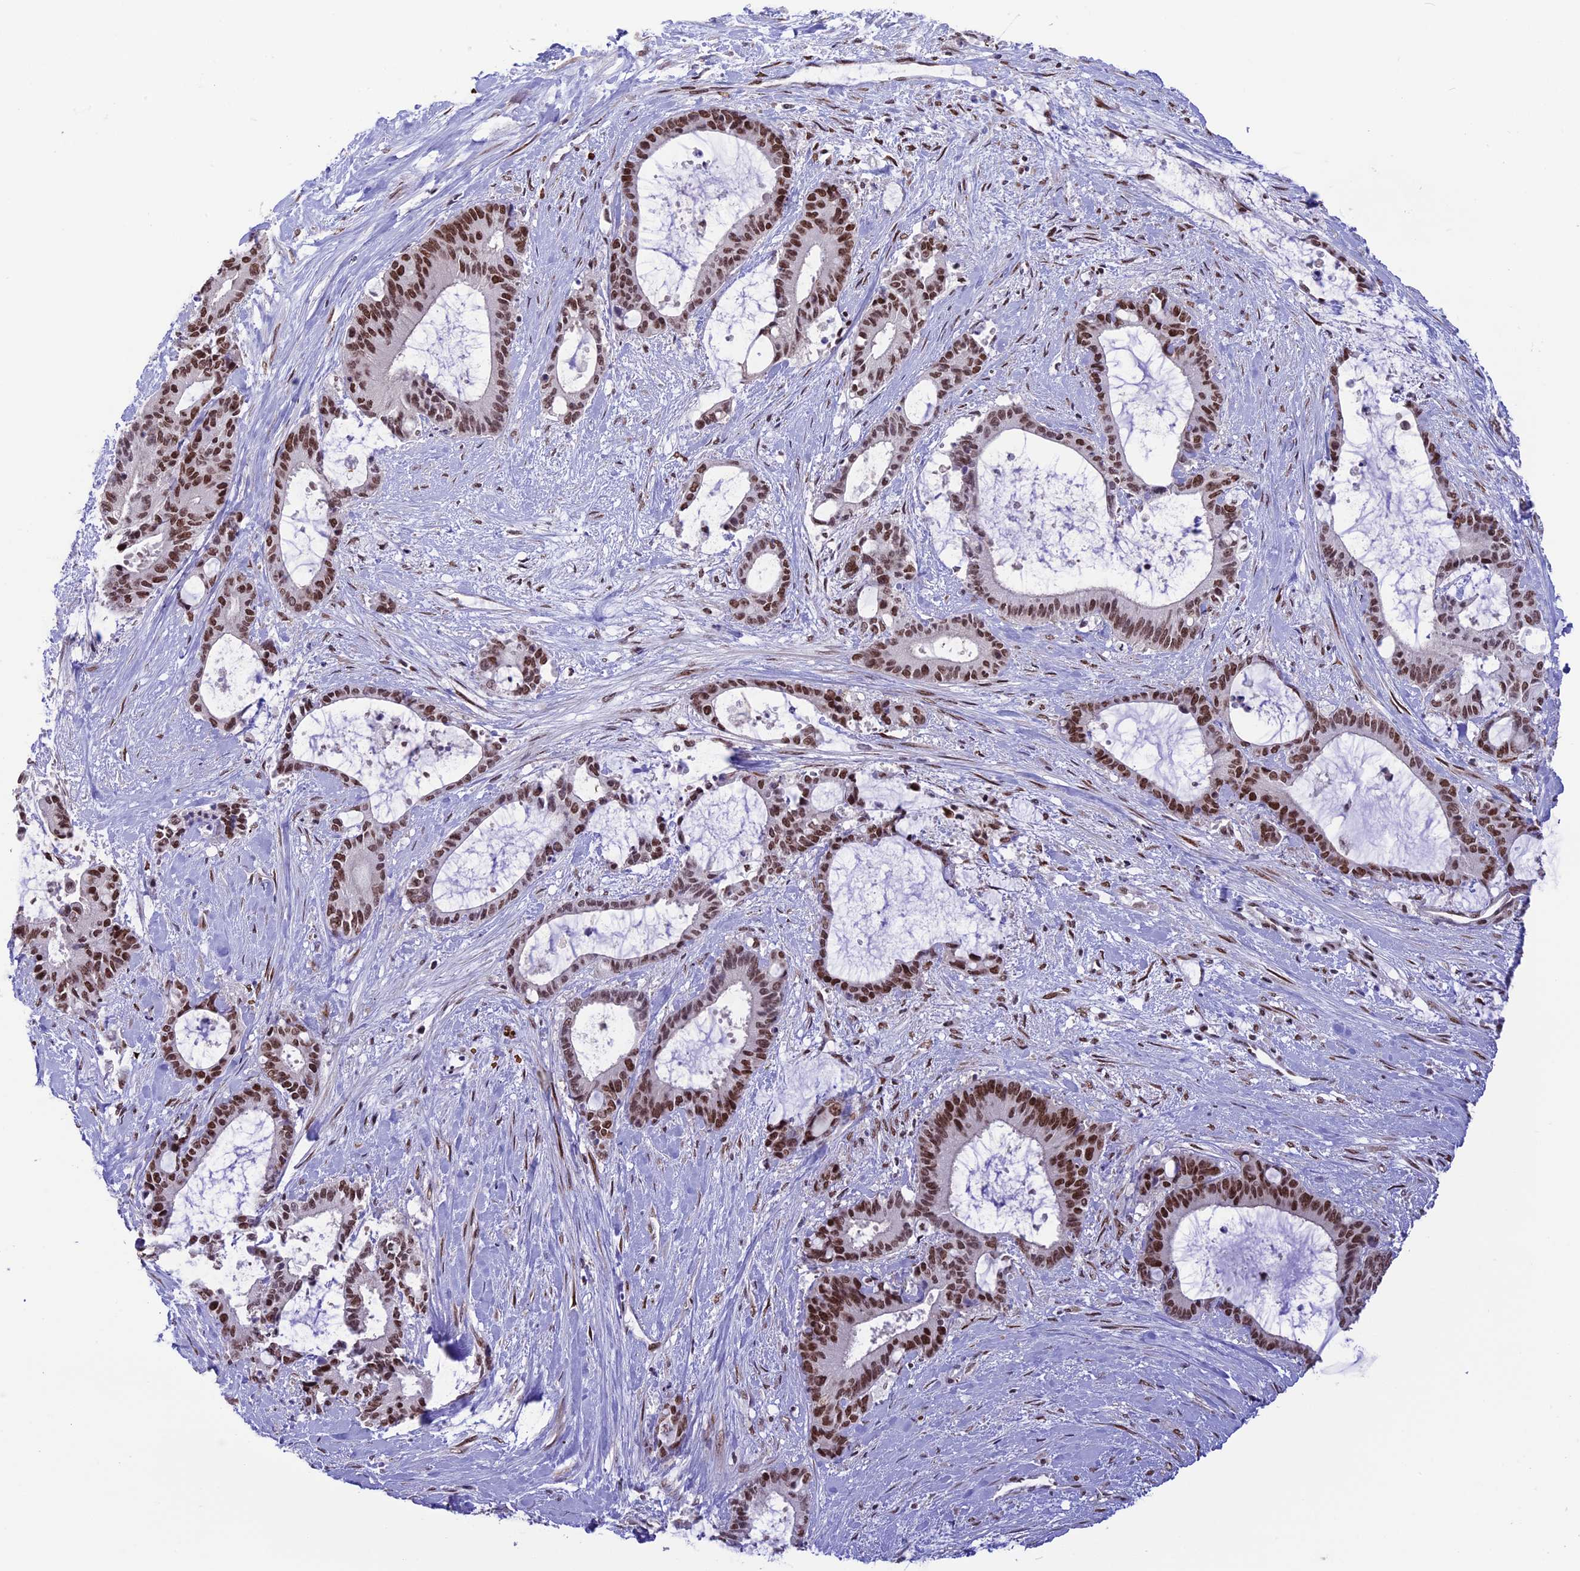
{"staining": {"intensity": "strong", "quantity": ">75%", "location": "nuclear"}, "tissue": "liver cancer", "cell_type": "Tumor cells", "image_type": "cancer", "snomed": [{"axis": "morphology", "description": "Normal tissue, NOS"}, {"axis": "morphology", "description": "Cholangiocarcinoma"}, {"axis": "topography", "description": "Liver"}, {"axis": "topography", "description": "Peripheral nerve tissue"}], "caption": "Protein expression by immunohistochemistry (IHC) shows strong nuclear expression in approximately >75% of tumor cells in cholangiocarcinoma (liver).", "gene": "MPHOSPH8", "patient": {"sex": "female", "age": 73}}